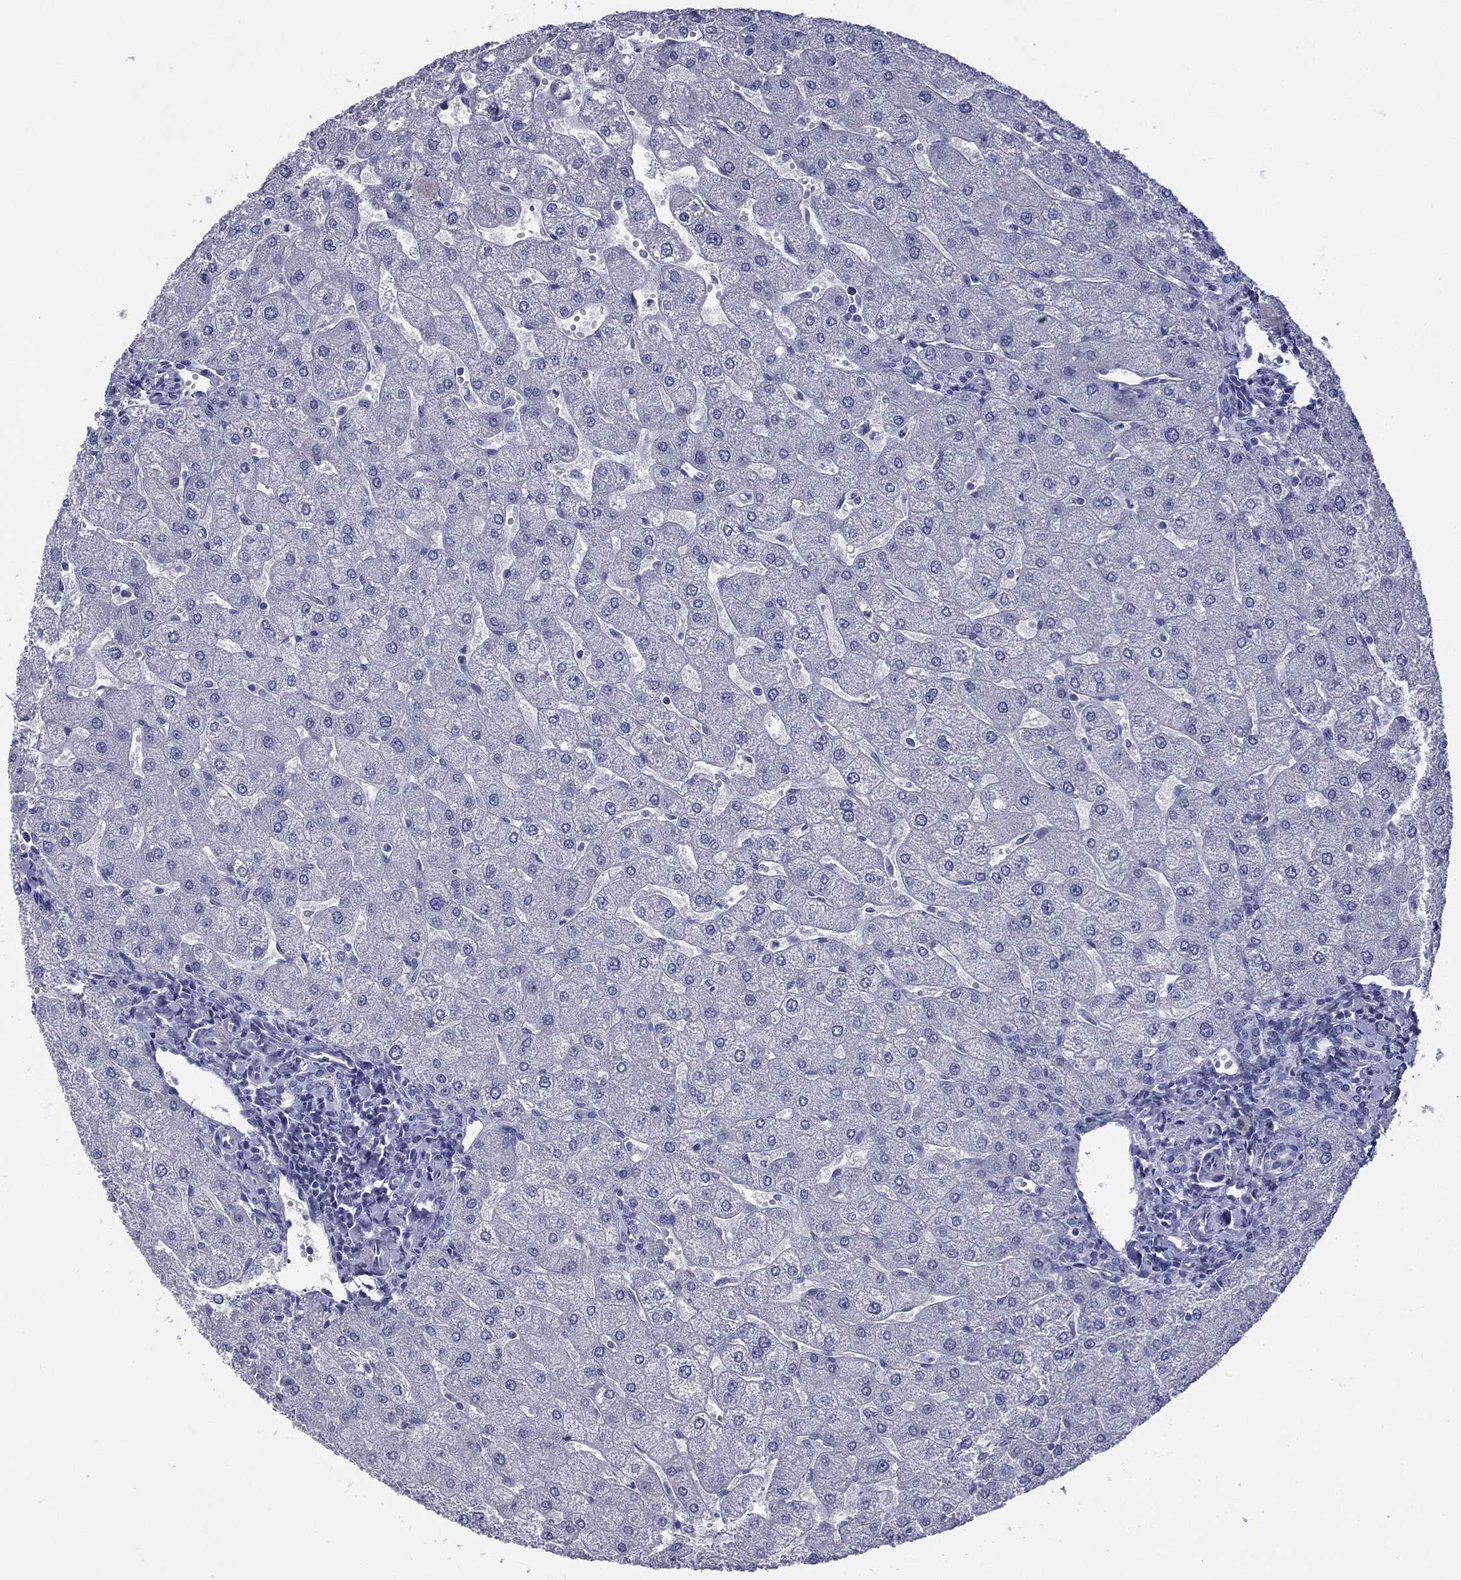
{"staining": {"intensity": "negative", "quantity": "none", "location": "none"}, "tissue": "liver", "cell_type": "Cholangiocytes", "image_type": "normal", "snomed": [{"axis": "morphology", "description": "Normal tissue, NOS"}, {"axis": "topography", "description": "Liver"}], "caption": "This image is of unremarkable liver stained with immunohistochemistry to label a protein in brown with the nuclei are counter-stained blue. There is no positivity in cholangiocytes.", "gene": "ZP2", "patient": {"sex": "male", "age": 67}}